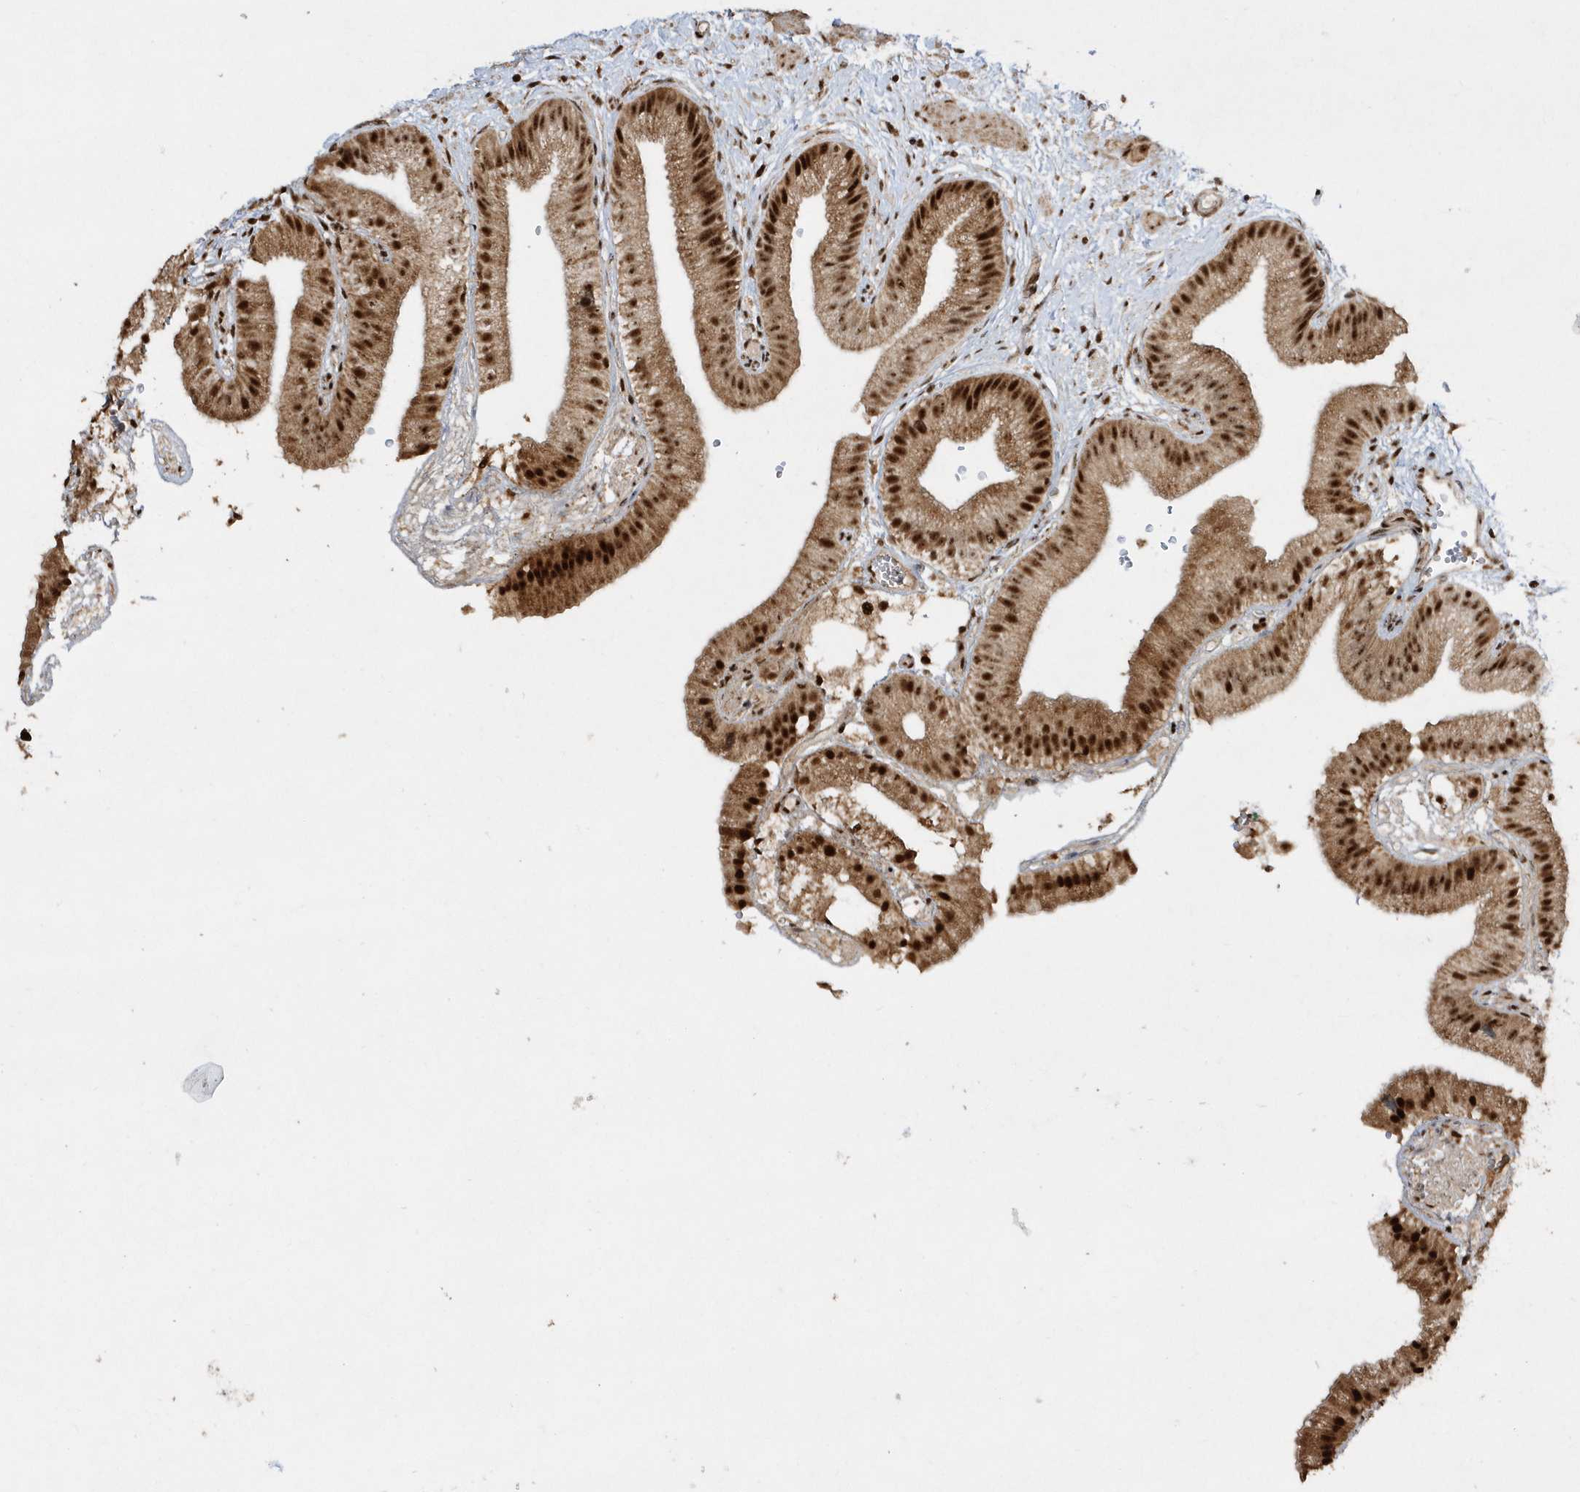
{"staining": {"intensity": "strong", "quantity": ">75%", "location": "cytoplasmic/membranous,nuclear"}, "tissue": "gallbladder", "cell_type": "Glandular cells", "image_type": "normal", "snomed": [{"axis": "morphology", "description": "Normal tissue, NOS"}, {"axis": "topography", "description": "Gallbladder"}], "caption": "Protein positivity by immunohistochemistry reveals strong cytoplasmic/membranous,nuclear positivity in approximately >75% of glandular cells in normal gallbladder. The staining was performed using DAB (3,3'-diaminobenzidine) to visualize the protein expression in brown, while the nuclei were stained in blue with hematoxylin (Magnification: 20x).", "gene": "POLR3B", "patient": {"sex": "male", "age": 55}}